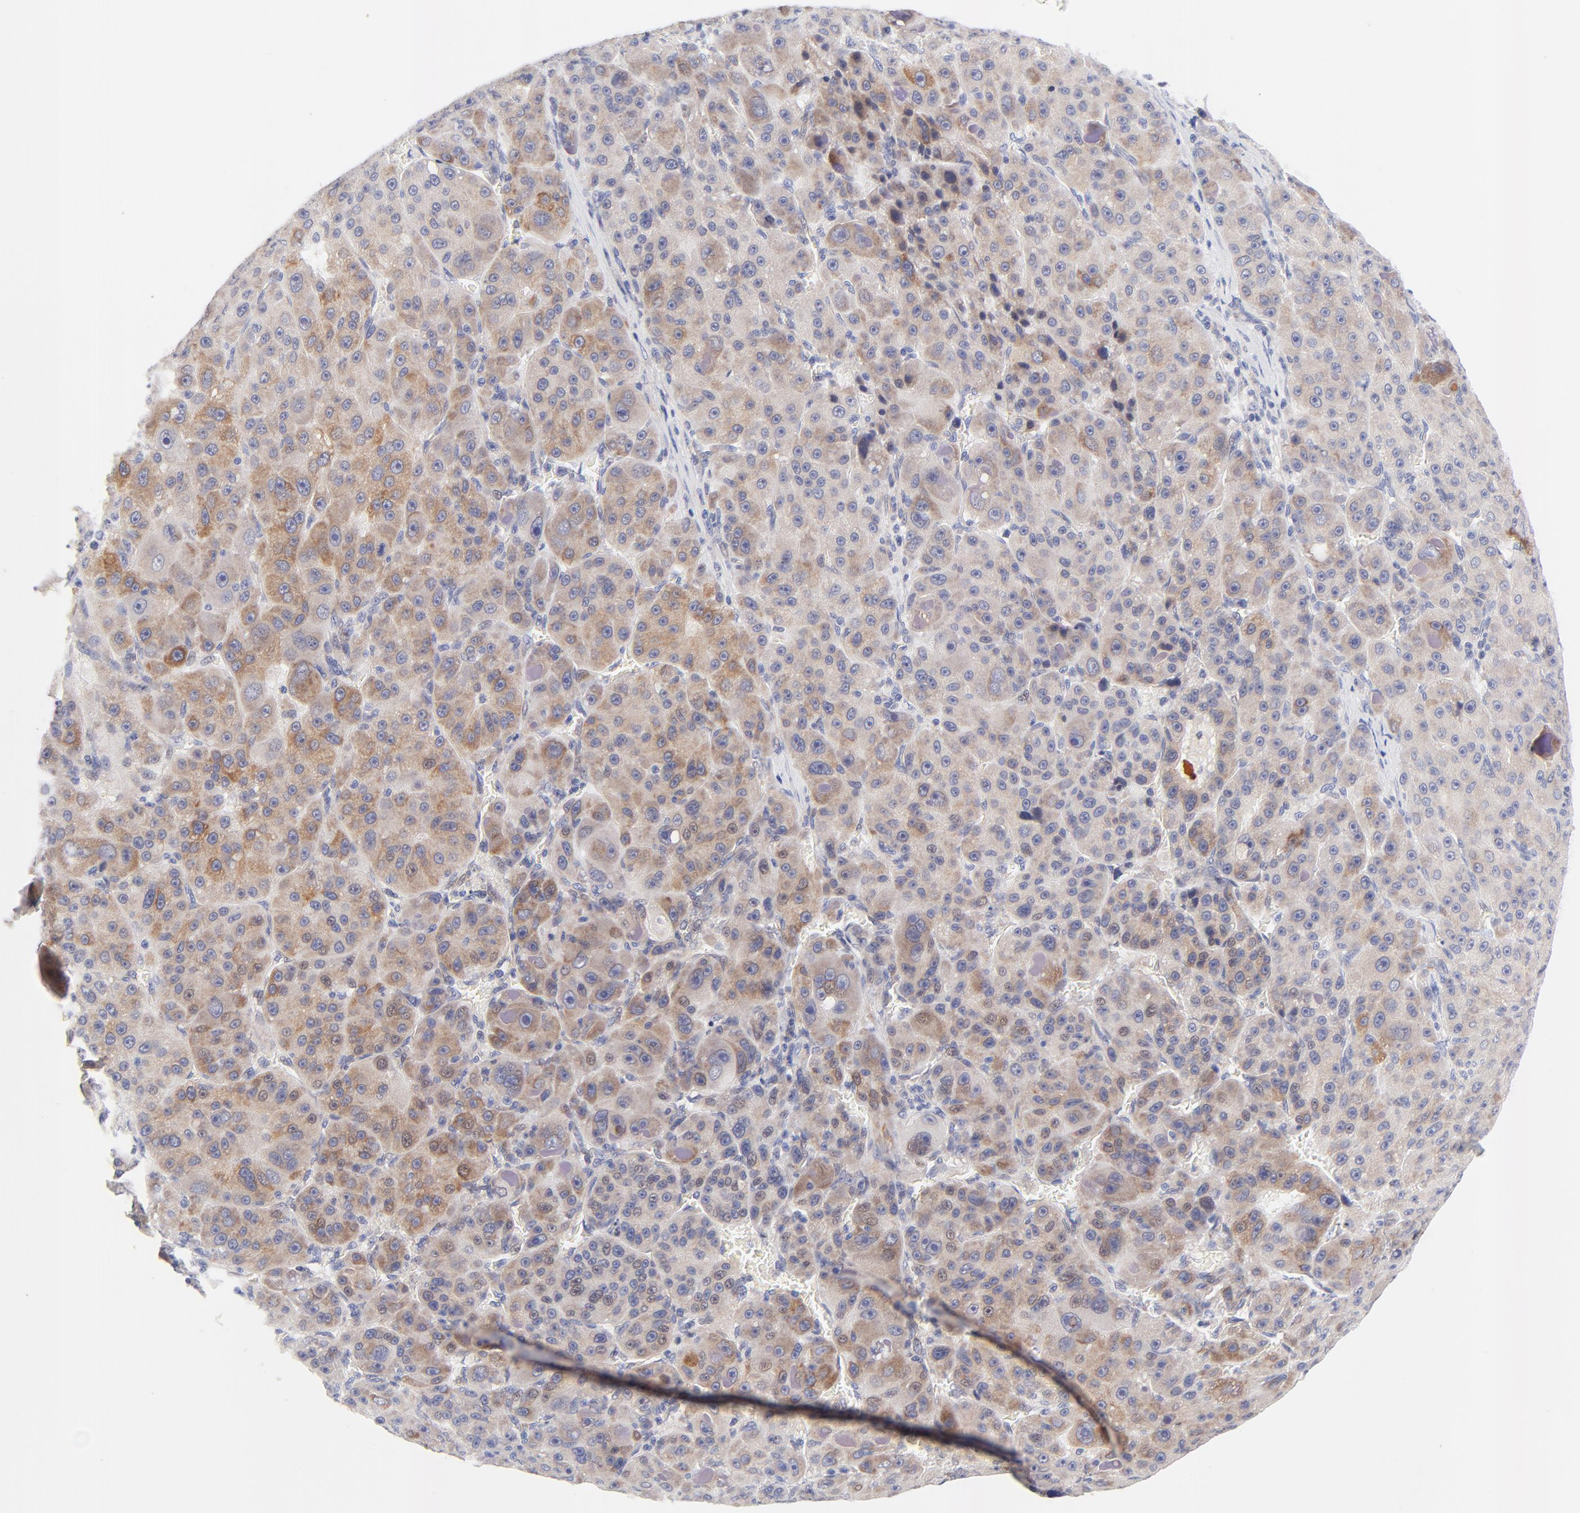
{"staining": {"intensity": "weak", "quantity": ">75%", "location": "cytoplasmic/membranous"}, "tissue": "liver cancer", "cell_type": "Tumor cells", "image_type": "cancer", "snomed": [{"axis": "morphology", "description": "Carcinoma, Hepatocellular, NOS"}, {"axis": "topography", "description": "Liver"}], "caption": "This micrograph exhibits immunohistochemistry (IHC) staining of liver cancer (hepatocellular carcinoma), with low weak cytoplasmic/membranous positivity in about >75% of tumor cells.", "gene": "AFF2", "patient": {"sex": "male", "age": 76}}